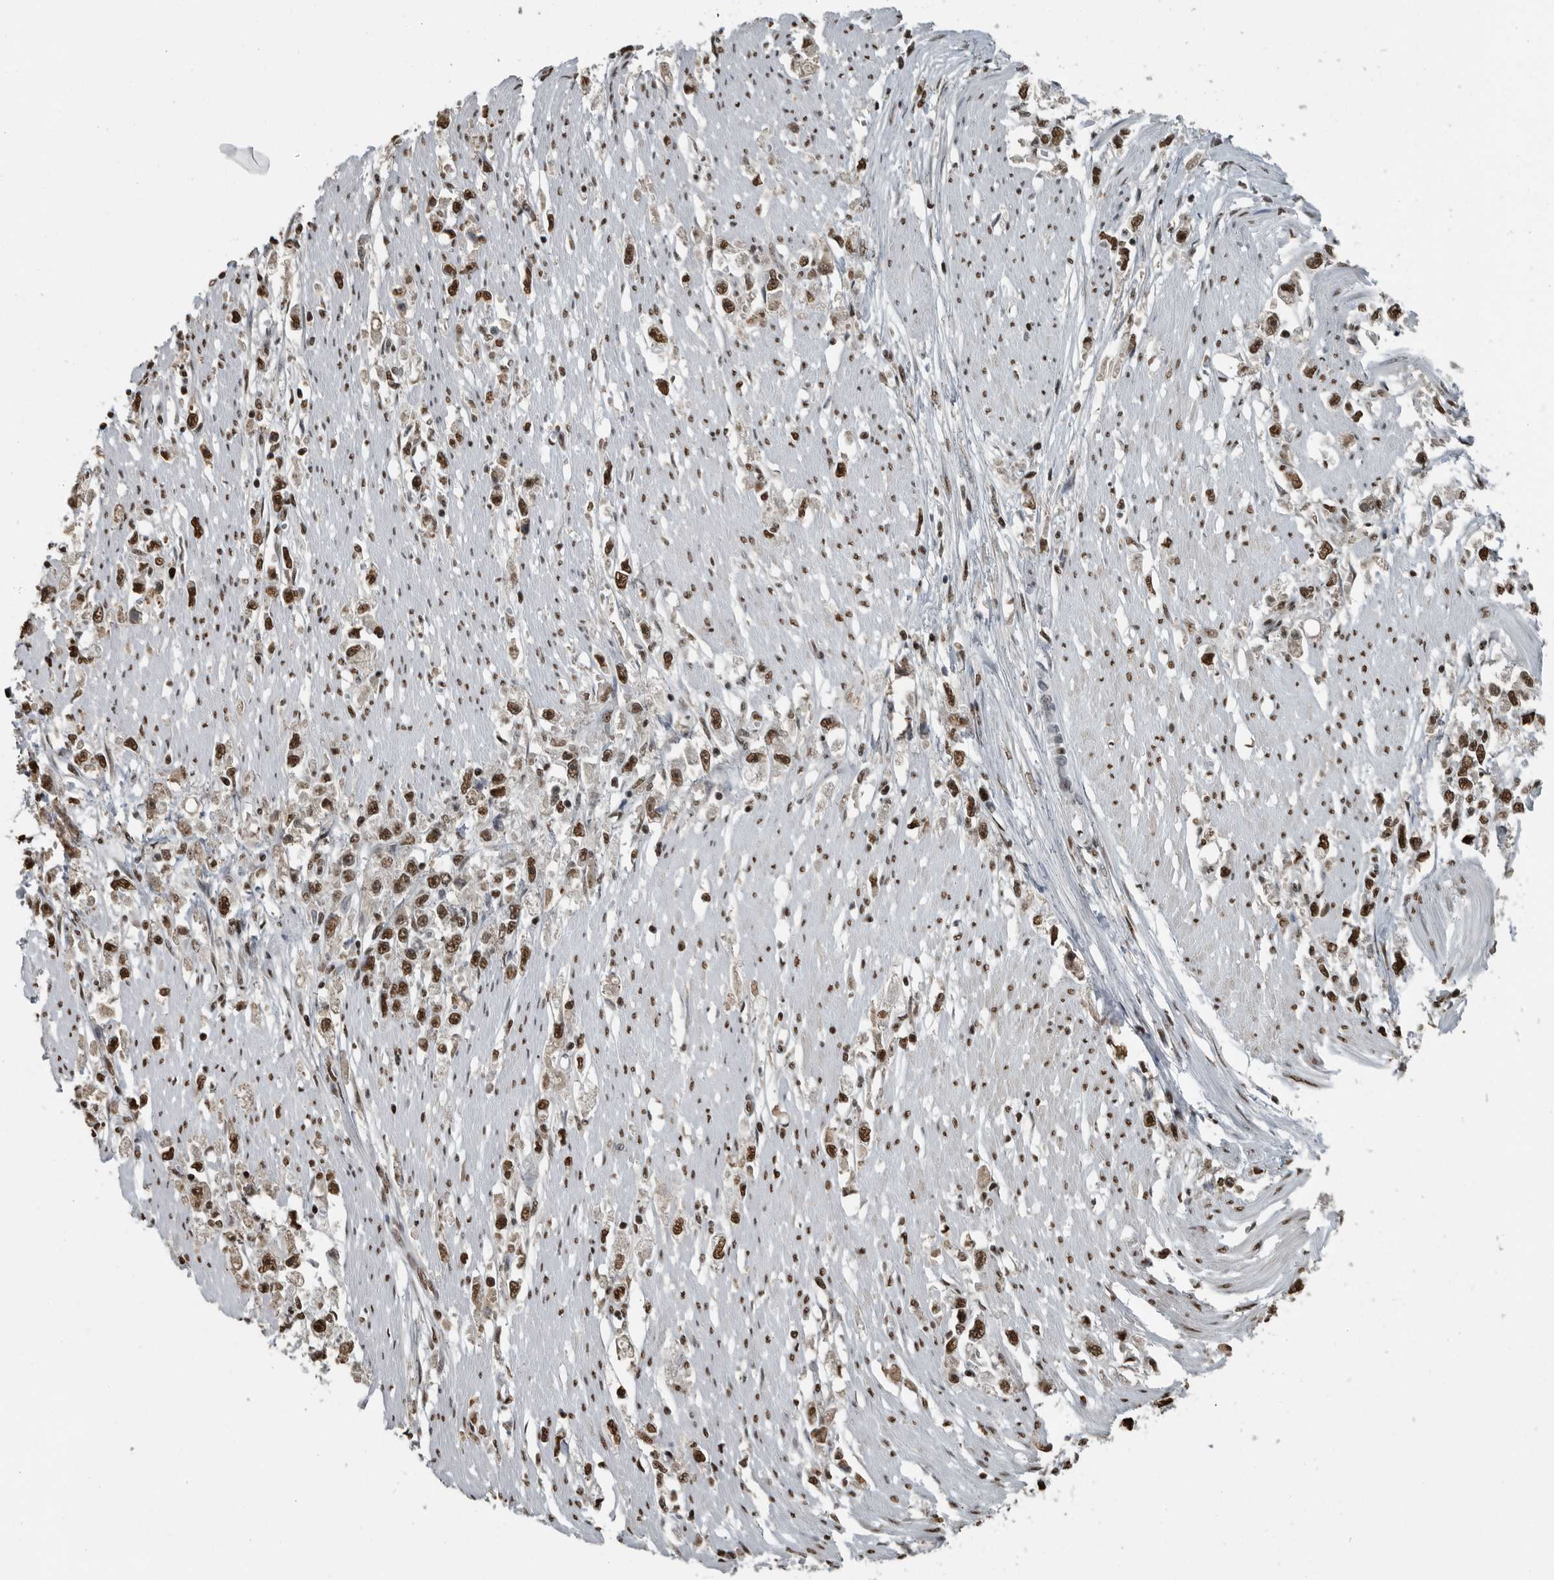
{"staining": {"intensity": "strong", "quantity": ">75%", "location": "nuclear"}, "tissue": "stomach cancer", "cell_type": "Tumor cells", "image_type": "cancer", "snomed": [{"axis": "morphology", "description": "Adenocarcinoma, NOS"}, {"axis": "topography", "description": "Stomach"}], "caption": "A high amount of strong nuclear positivity is seen in approximately >75% of tumor cells in stomach cancer tissue.", "gene": "TGS1", "patient": {"sex": "female", "age": 59}}